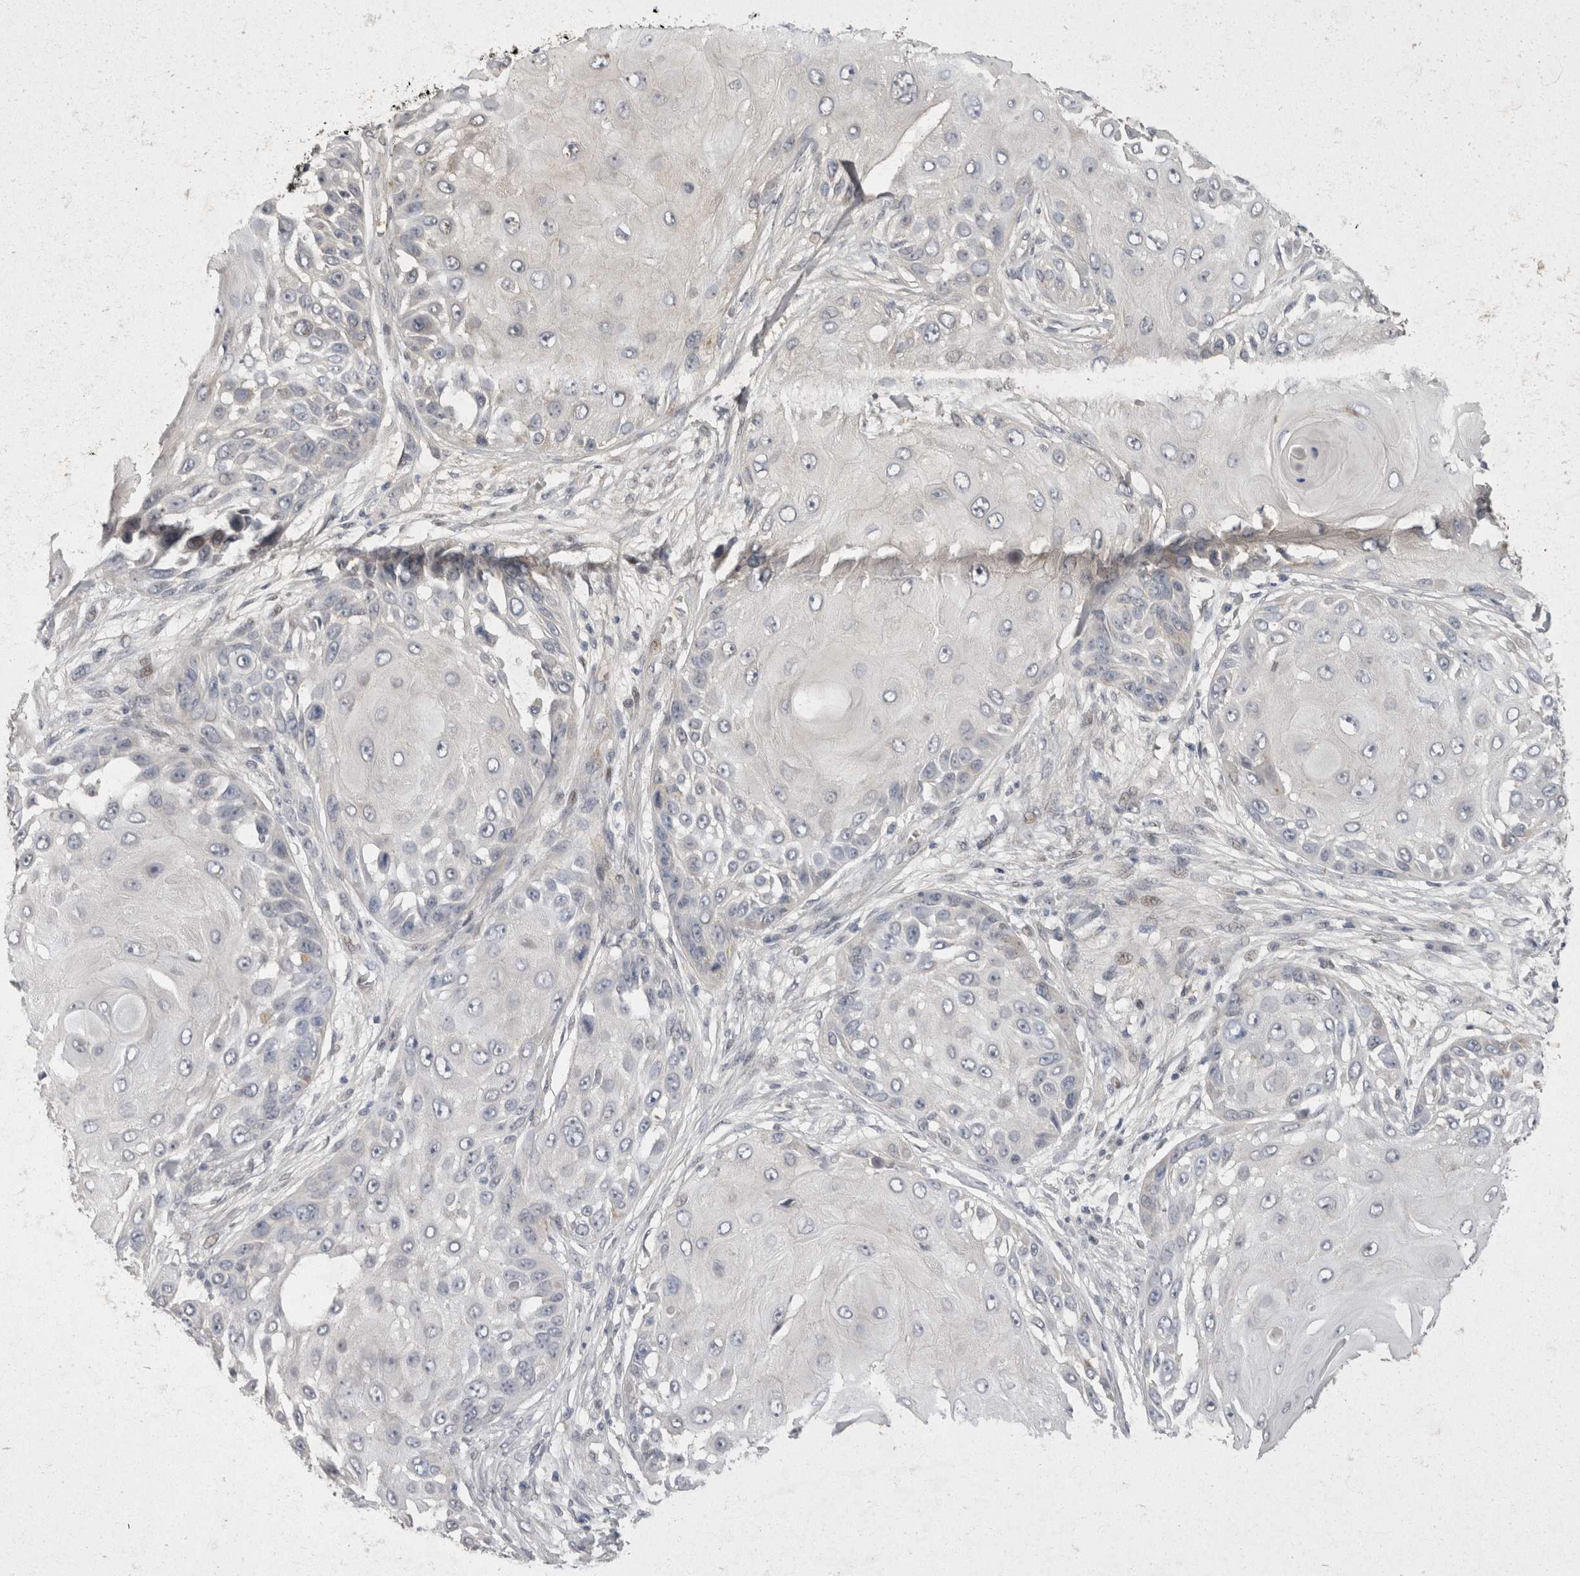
{"staining": {"intensity": "negative", "quantity": "none", "location": "none"}, "tissue": "skin cancer", "cell_type": "Tumor cells", "image_type": "cancer", "snomed": [{"axis": "morphology", "description": "Squamous cell carcinoma, NOS"}, {"axis": "topography", "description": "Skin"}], "caption": "High magnification brightfield microscopy of squamous cell carcinoma (skin) stained with DAB (brown) and counterstained with hematoxylin (blue): tumor cells show no significant expression. (Stains: DAB (3,3'-diaminobenzidine) immunohistochemistry with hematoxylin counter stain, Microscopy: brightfield microscopy at high magnification).", "gene": "TOM1L2", "patient": {"sex": "female", "age": 44}}